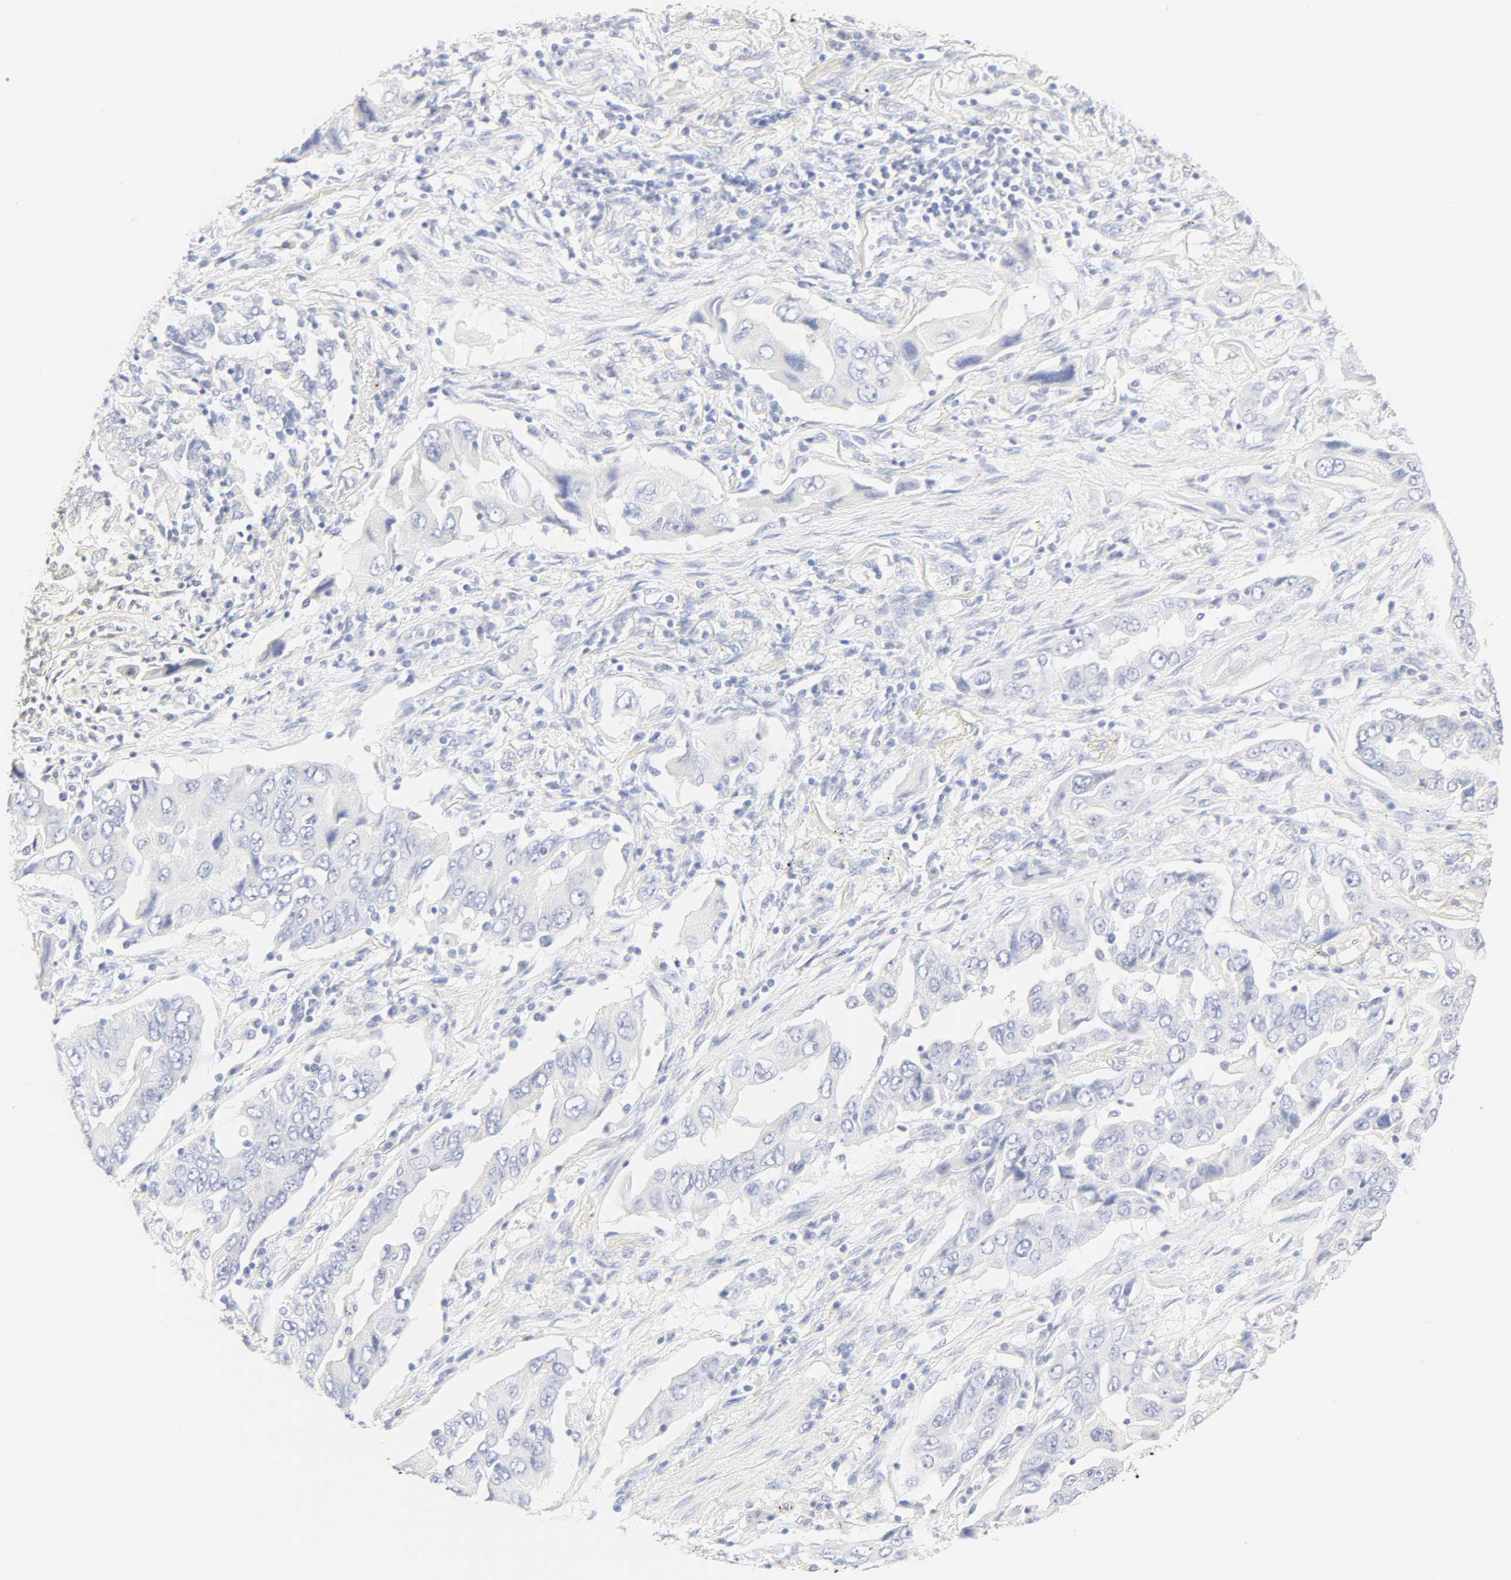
{"staining": {"intensity": "negative", "quantity": "none", "location": "none"}, "tissue": "lung cancer", "cell_type": "Tumor cells", "image_type": "cancer", "snomed": [{"axis": "morphology", "description": "Adenocarcinoma, NOS"}, {"axis": "topography", "description": "Lung"}], "caption": "Immunohistochemical staining of lung cancer exhibits no significant expression in tumor cells.", "gene": "SLCO1B3", "patient": {"sex": "female", "age": 65}}